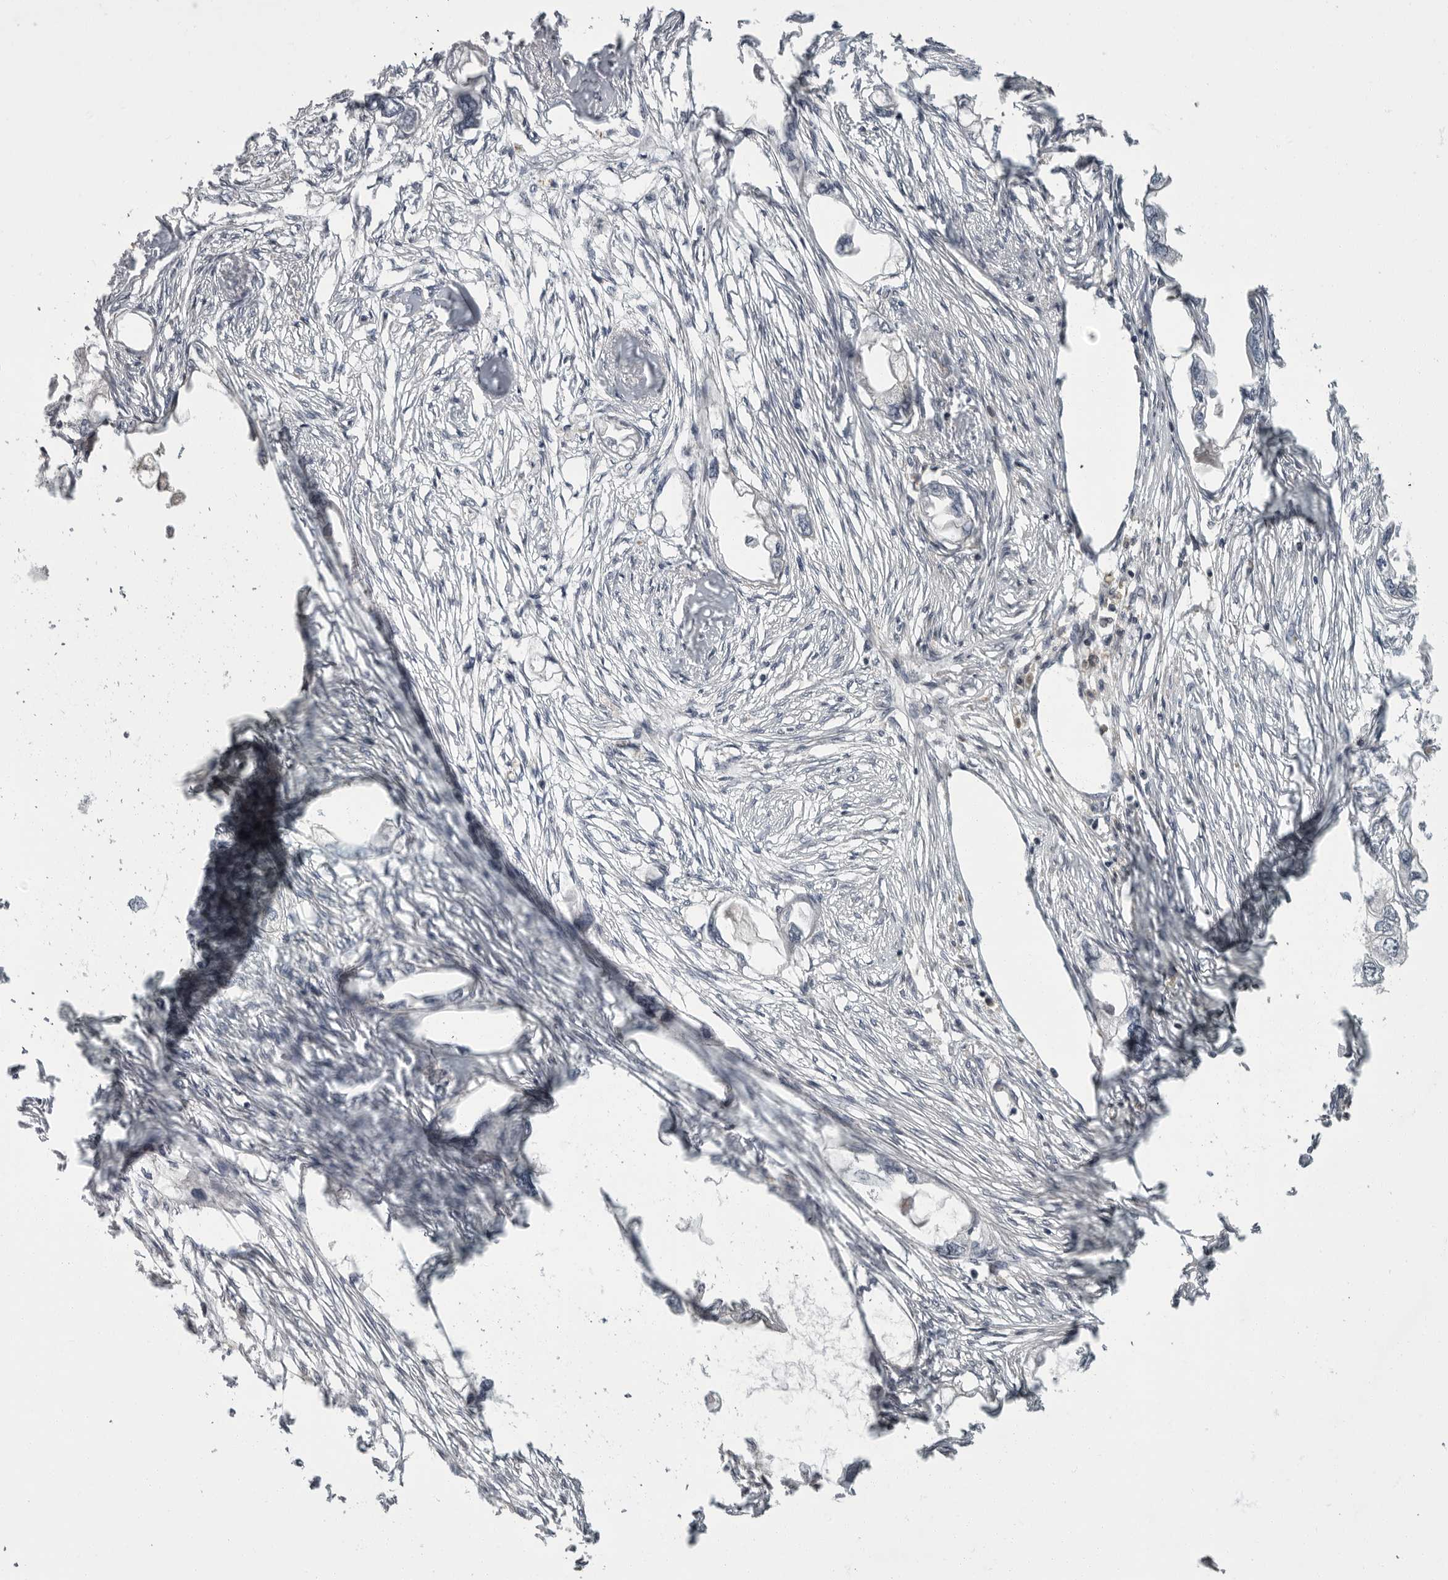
{"staining": {"intensity": "negative", "quantity": "none", "location": "none"}, "tissue": "endometrial cancer", "cell_type": "Tumor cells", "image_type": "cancer", "snomed": [{"axis": "morphology", "description": "Adenocarcinoma, NOS"}, {"axis": "morphology", "description": "Adenocarcinoma, metastatic, NOS"}, {"axis": "topography", "description": "Adipose tissue"}, {"axis": "topography", "description": "Endometrium"}], "caption": "High magnification brightfield microscopy of endometrial cancer (adenocarcinoma) stained with DAB (brown) and counterstained with hematoxylin (blue): tumor cells show no significant positivity.", "gene": "PDE7A", "patient": {"sex": "female", "age": 67}}